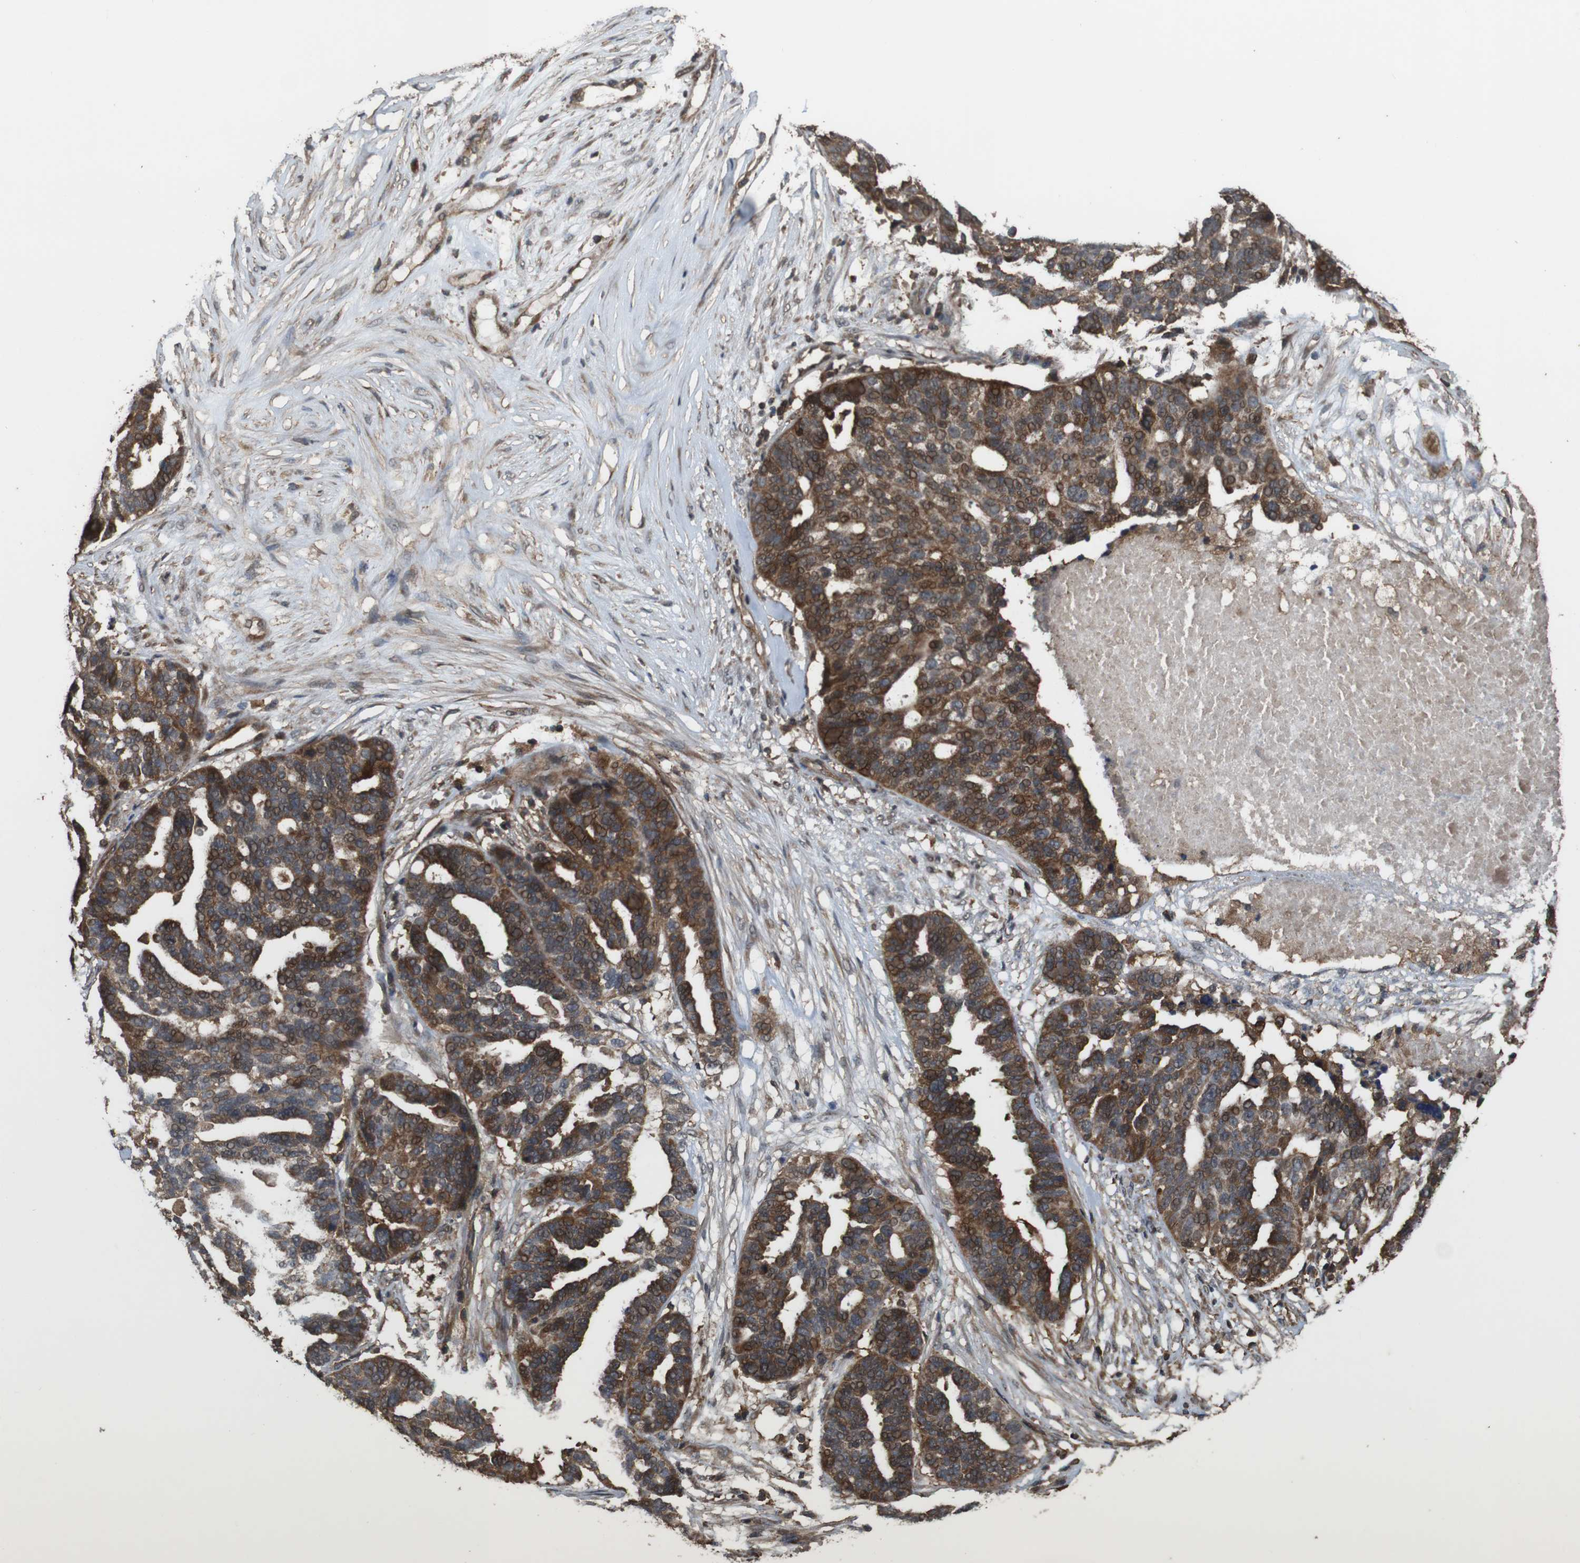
{"staining": {"intensity": "strong", "quantity": "25%-75%", "location": "cytoplasmic/membranous"}, "tissue": "ovarian cancer", "cell_type": "Tumor cells", "image_type": "cancer", "snomed": [{"axis": "morphology", "description": "Cystadenocarcinoma, serous, NOS"}, {"axis": "topography", "description": "Ovary"}], "caption": "IHC image of neoplastic tissue: serous cystadenocarcinoma (ovarian) stained using immunohistochemistry demonstrates high levels of strong protein expression localized specifically in the cytoplasmic/membranous of tumor cells, appearing as a cytoplasmic/membranous brown color.", "gene": "BAG4", "patient": {"sex": "female", "age": 59}}